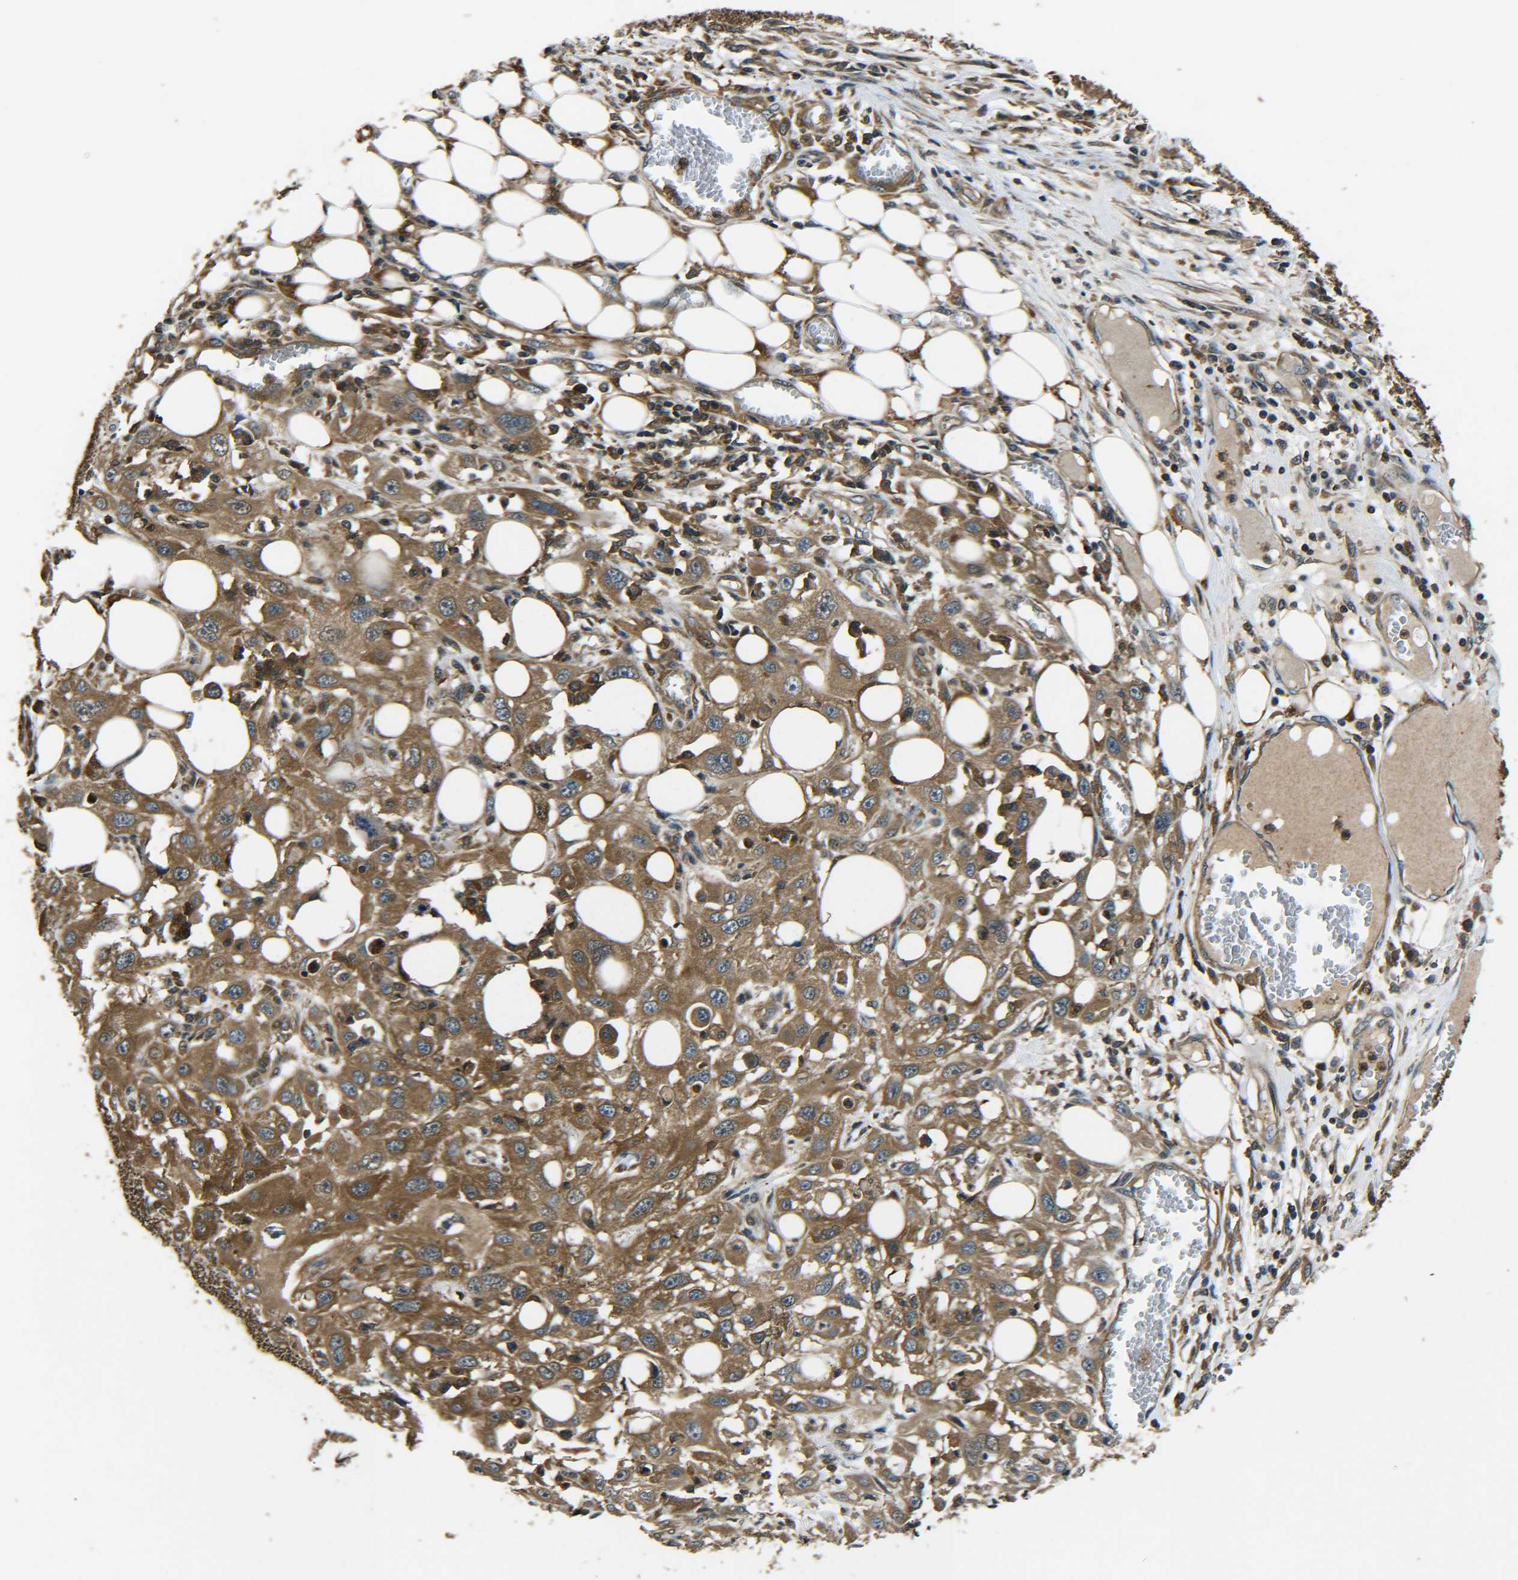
{"staining": {"intensity": "moderate", "quantity": ">75%", "location": "cytoplasmic/membranous"}, "tissue": "skin cancer", "cell_type": "Tumor cells", "image_type": "cancer", "snomed": [{"axis": "morphology", "description": "Squamous cell carcinoma, NOS"}, {"axis": "topography", "description": "Skin"}], "caption": "Immunohistochemistry image of neoplastic tissue: skin squamous cell carcinoma stained using immunohistochemistry demonstrates medium levels of moderate protein expression localized specifically in the cytoplasmic/membranous of tumor cells, appearing as a cytoplasmic/membranous brown color.", "gene": "PREB", "patient": {"sex": "male", "age": 75}}